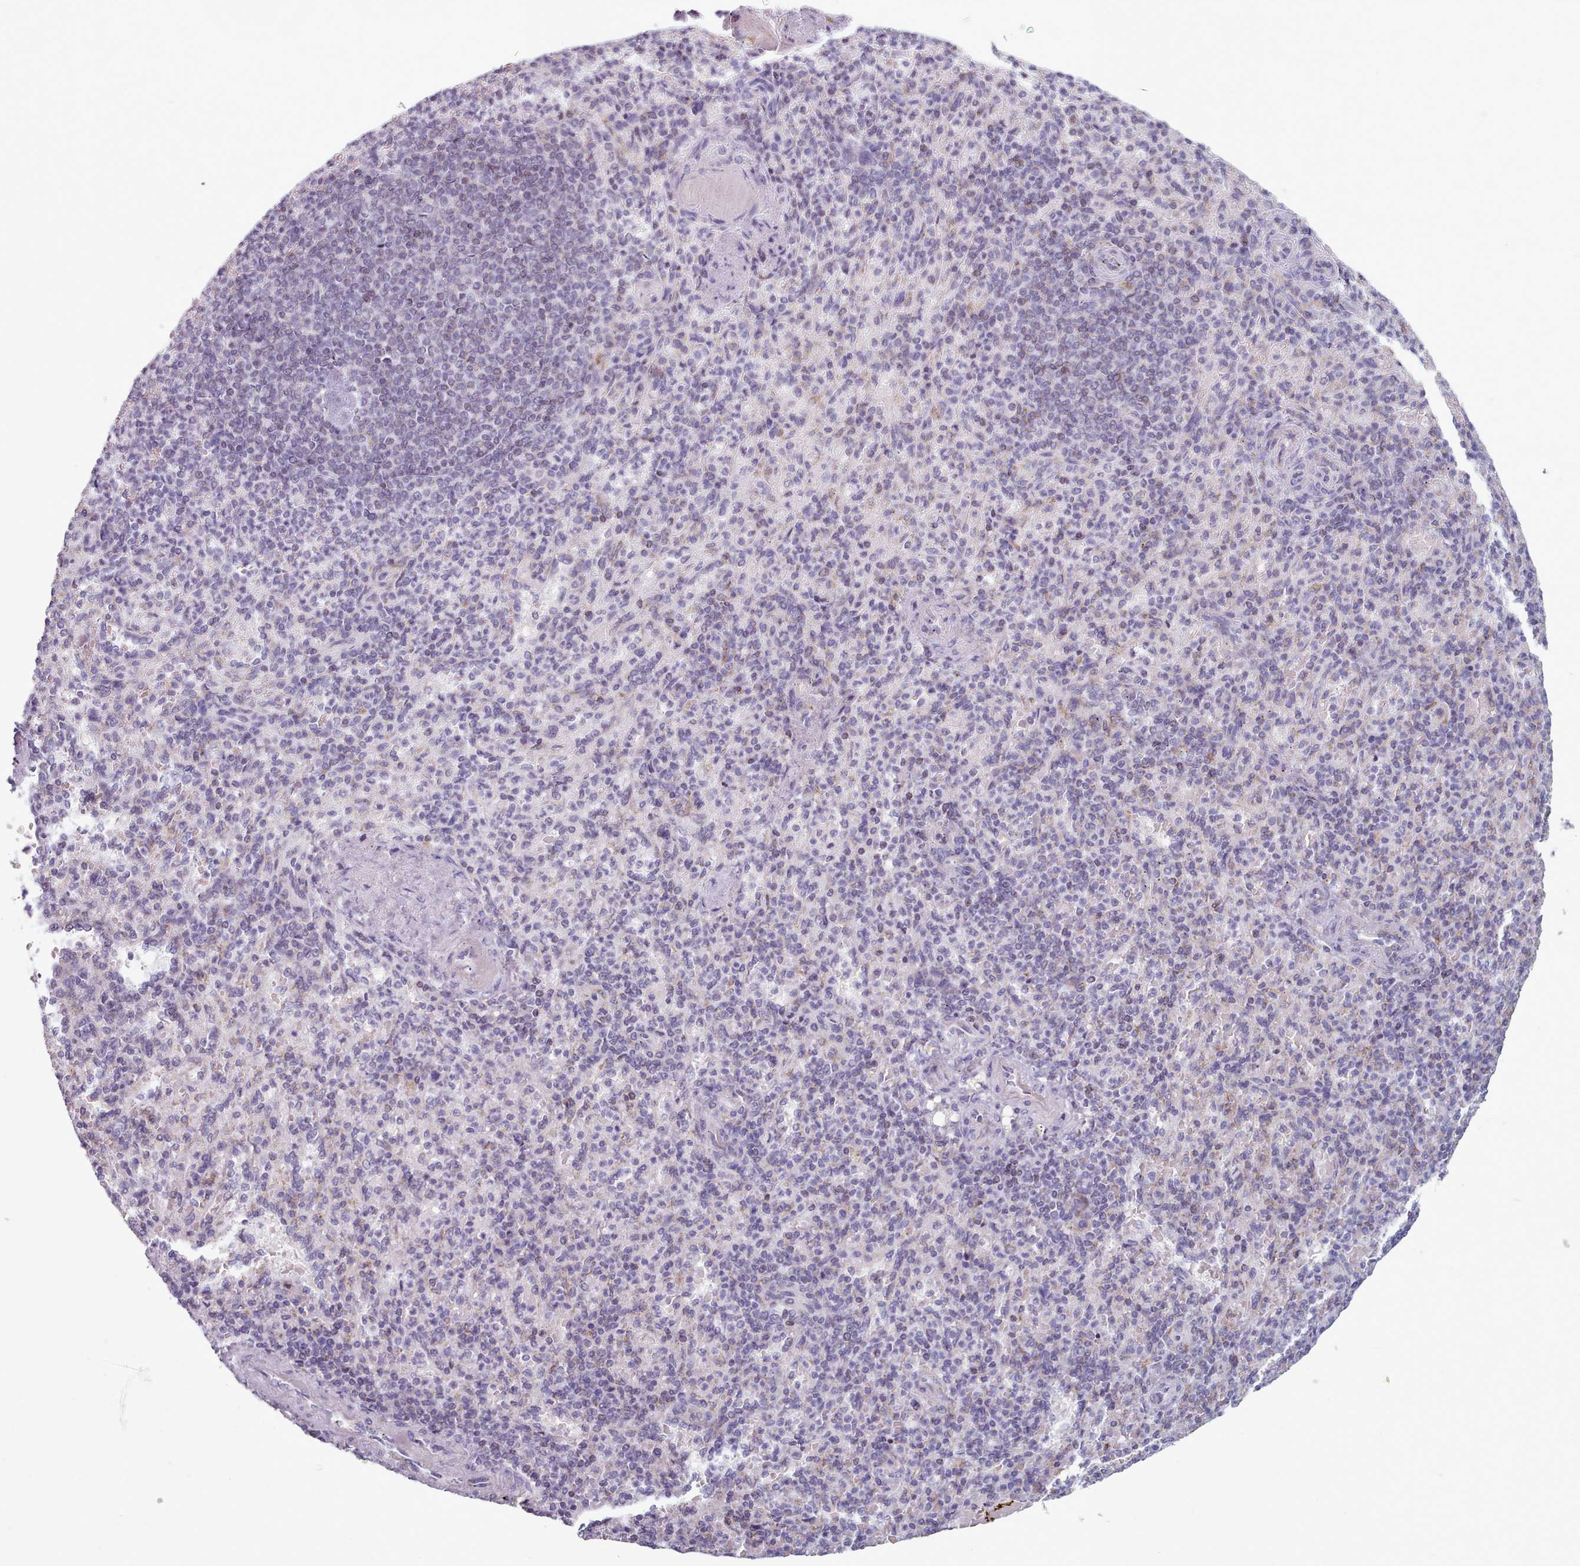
{"staining": {"intensity": "negative", "quantity": "none", "location": "none"}, "tissue": "spleen", "cell_type": "Cells in red pulp", "image_type": "normal", "snomed": [{"axis": "morphology", "description": "Normal tissue, NOS"}, {"axis": "topography", "description": "Spleen"}], "caption": "Cells in red pulp are negative for brown protein staining in normal spleen.", "gene": "FAM170B", "patient": {"sex": "female", "age": 74}}